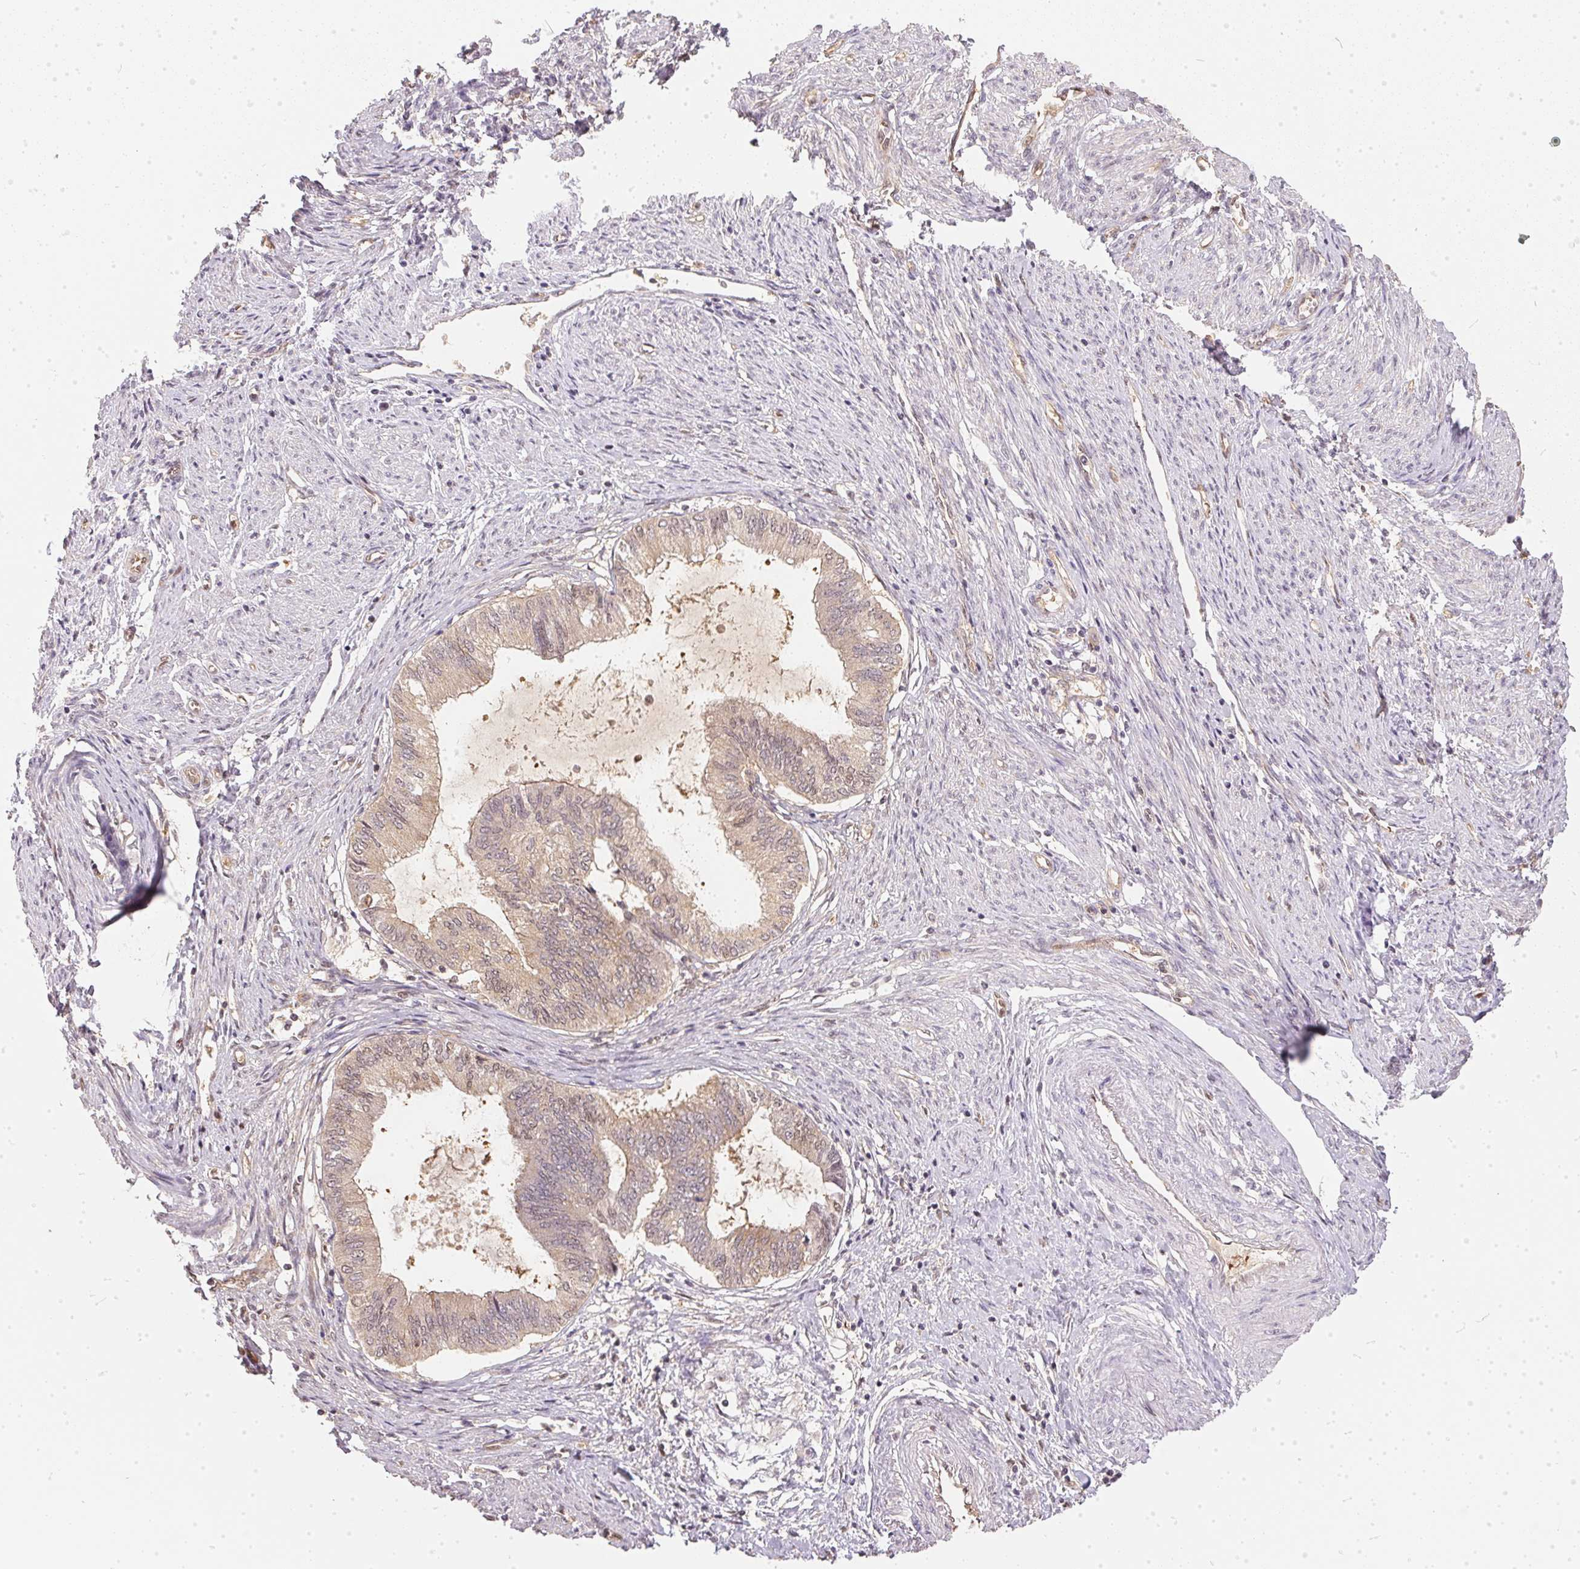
{"staining": {"intensity": "weak", "quantity": "25%-75%", "location": "cytoplasmic/membranous"}, "tissue": "endometrial cancer", "cell_type": "Tumor cells", "image_type": "cancer", "snomed": [{"axis": "morphology", "description": "Adenocarcinoma, NOS"}, {"axis": "topography", "description": "Endometrium"}], "caption": "Brown immunohistochemical staining in endometrial cancer exhibits weak cytoplasmic/membranous expression in about 25%-75% of tumor cells.", "gene": "BLMH", "patient": {"sex": "female", "age": 86}}